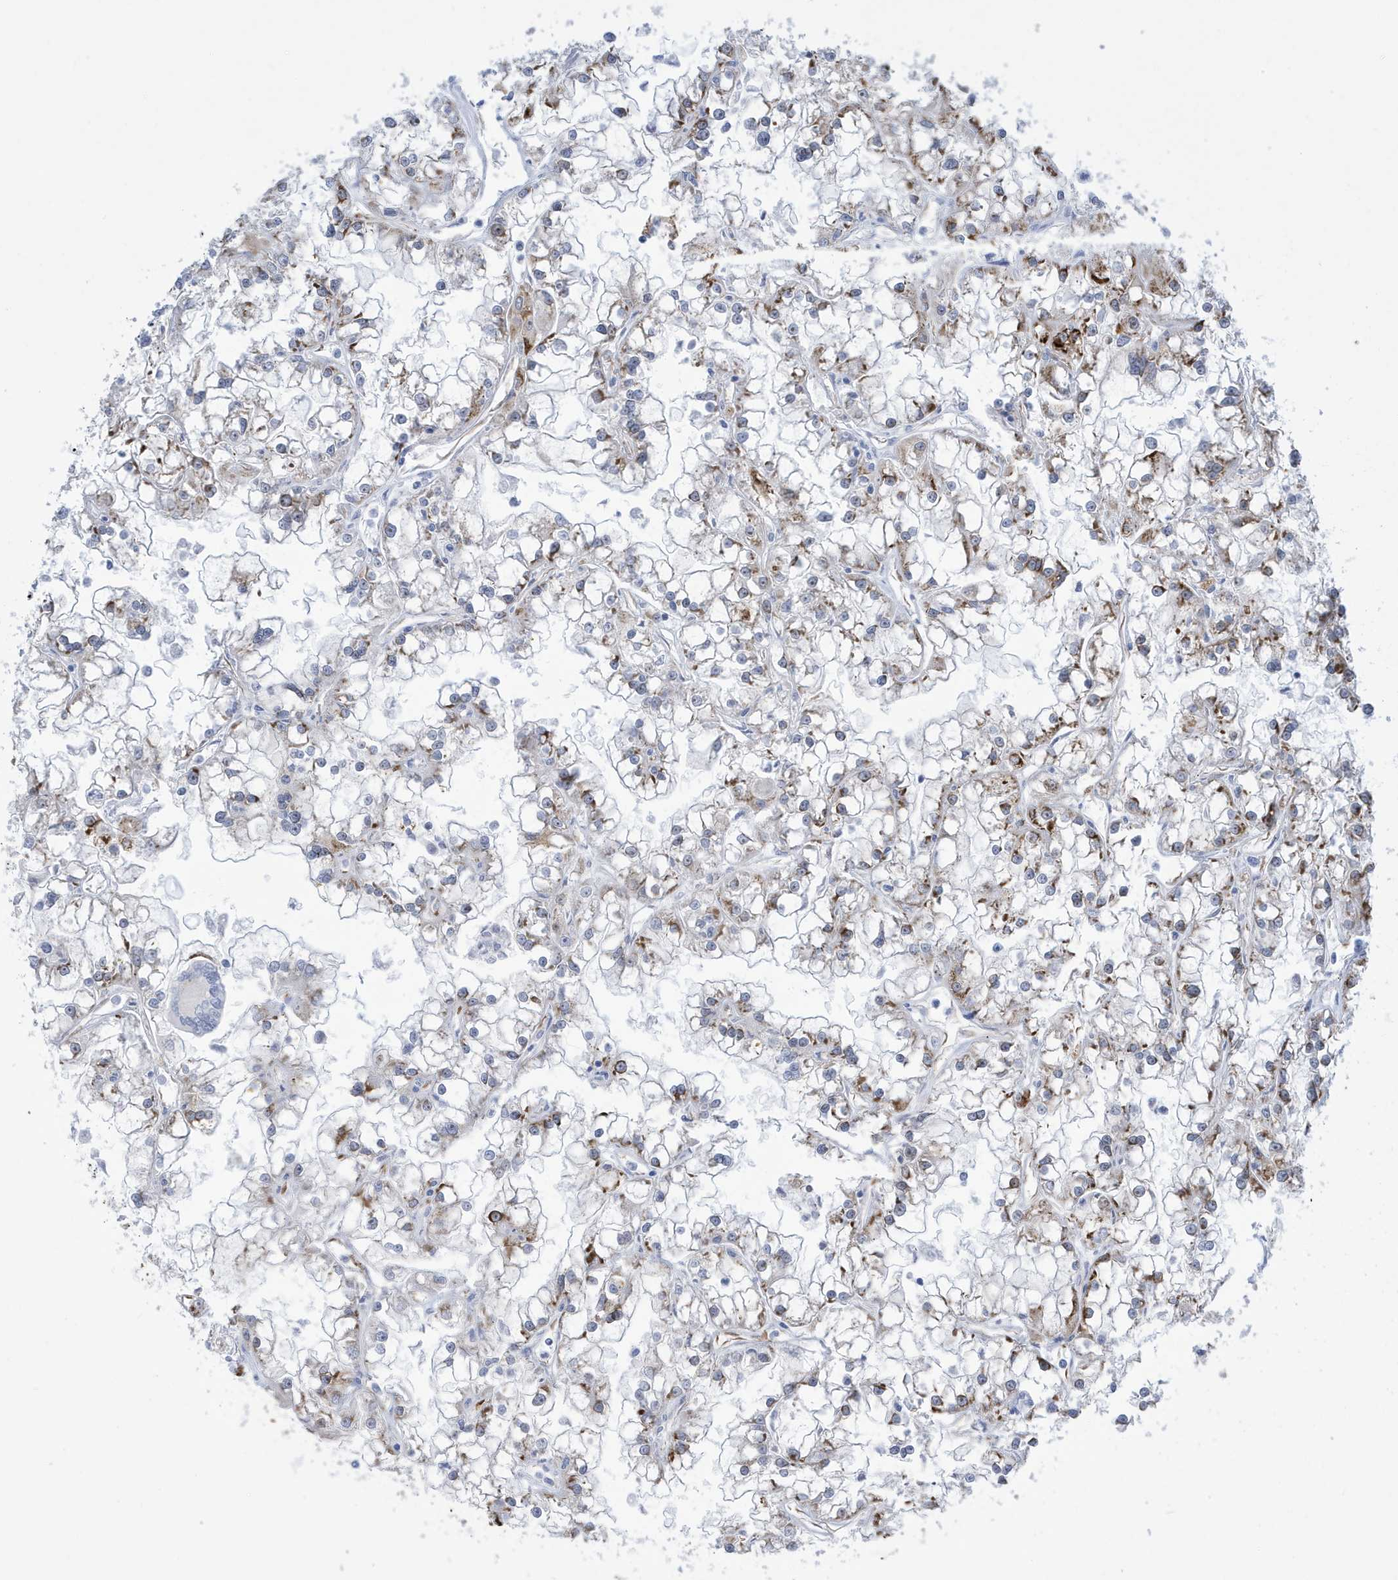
{"staining": {"intensity": "moderate", "quantity": "25%-75%", "location": "cytoplasmic/membranous"}, "tissue": "renal cancer", "cell_type": "Tumor cells", "image_type": "cancer", "snomed": [{"axis": "morphology", "description": "Adenocarcinoma, NOS"}, {"axis": "topography", "description": "Kidney"}], "caption": "Adenocarcinoma (renal) stained with a protein marker exhibits moderate staining in tumor cells.", "gene": "SEMA3F", "patient": {"sex": "female", "age": 52}}